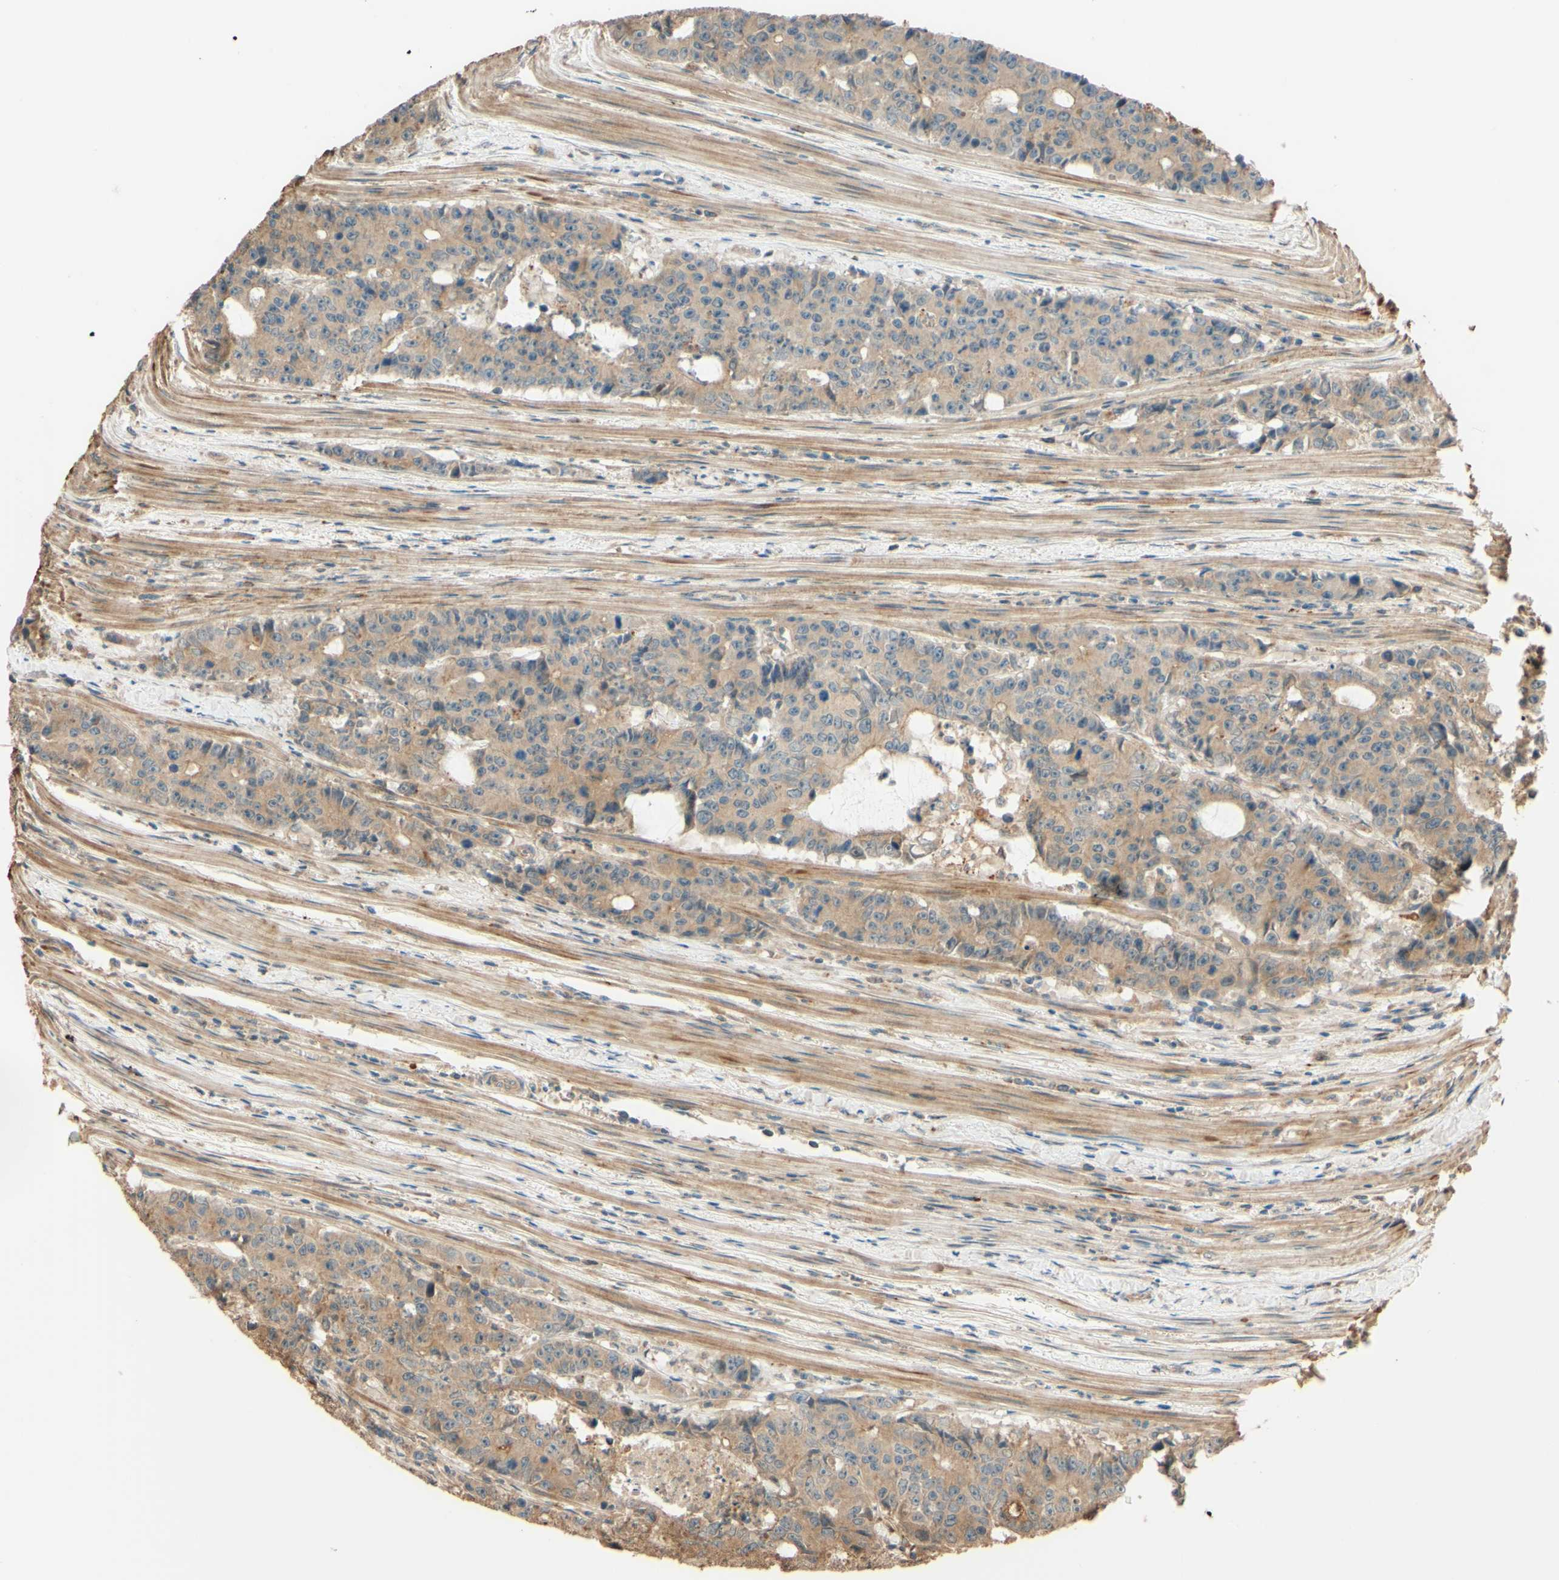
{"staining": {"intensity": "weak", "quantity": ">75%", "location": "cytoplasmic/membranous"}, "tissue": "colorectal cancer", "cell_type": "Tumor cells", "image_type": "cancer", "snomed": [{"axis": "morphology", "description": "Adenocarcinoma, NOS"}, {"axis": "topography", "description": "Colon"}], "caption": "Approximately >75% of tumor cells in adenocarcinoma (colorectal) exhibit weak cytoplasmic/membranous protein staining as visualized by brown immunohistochemical staining.", "gene": "RNF19A", "patient": {"sex": "female", "age": 86}}